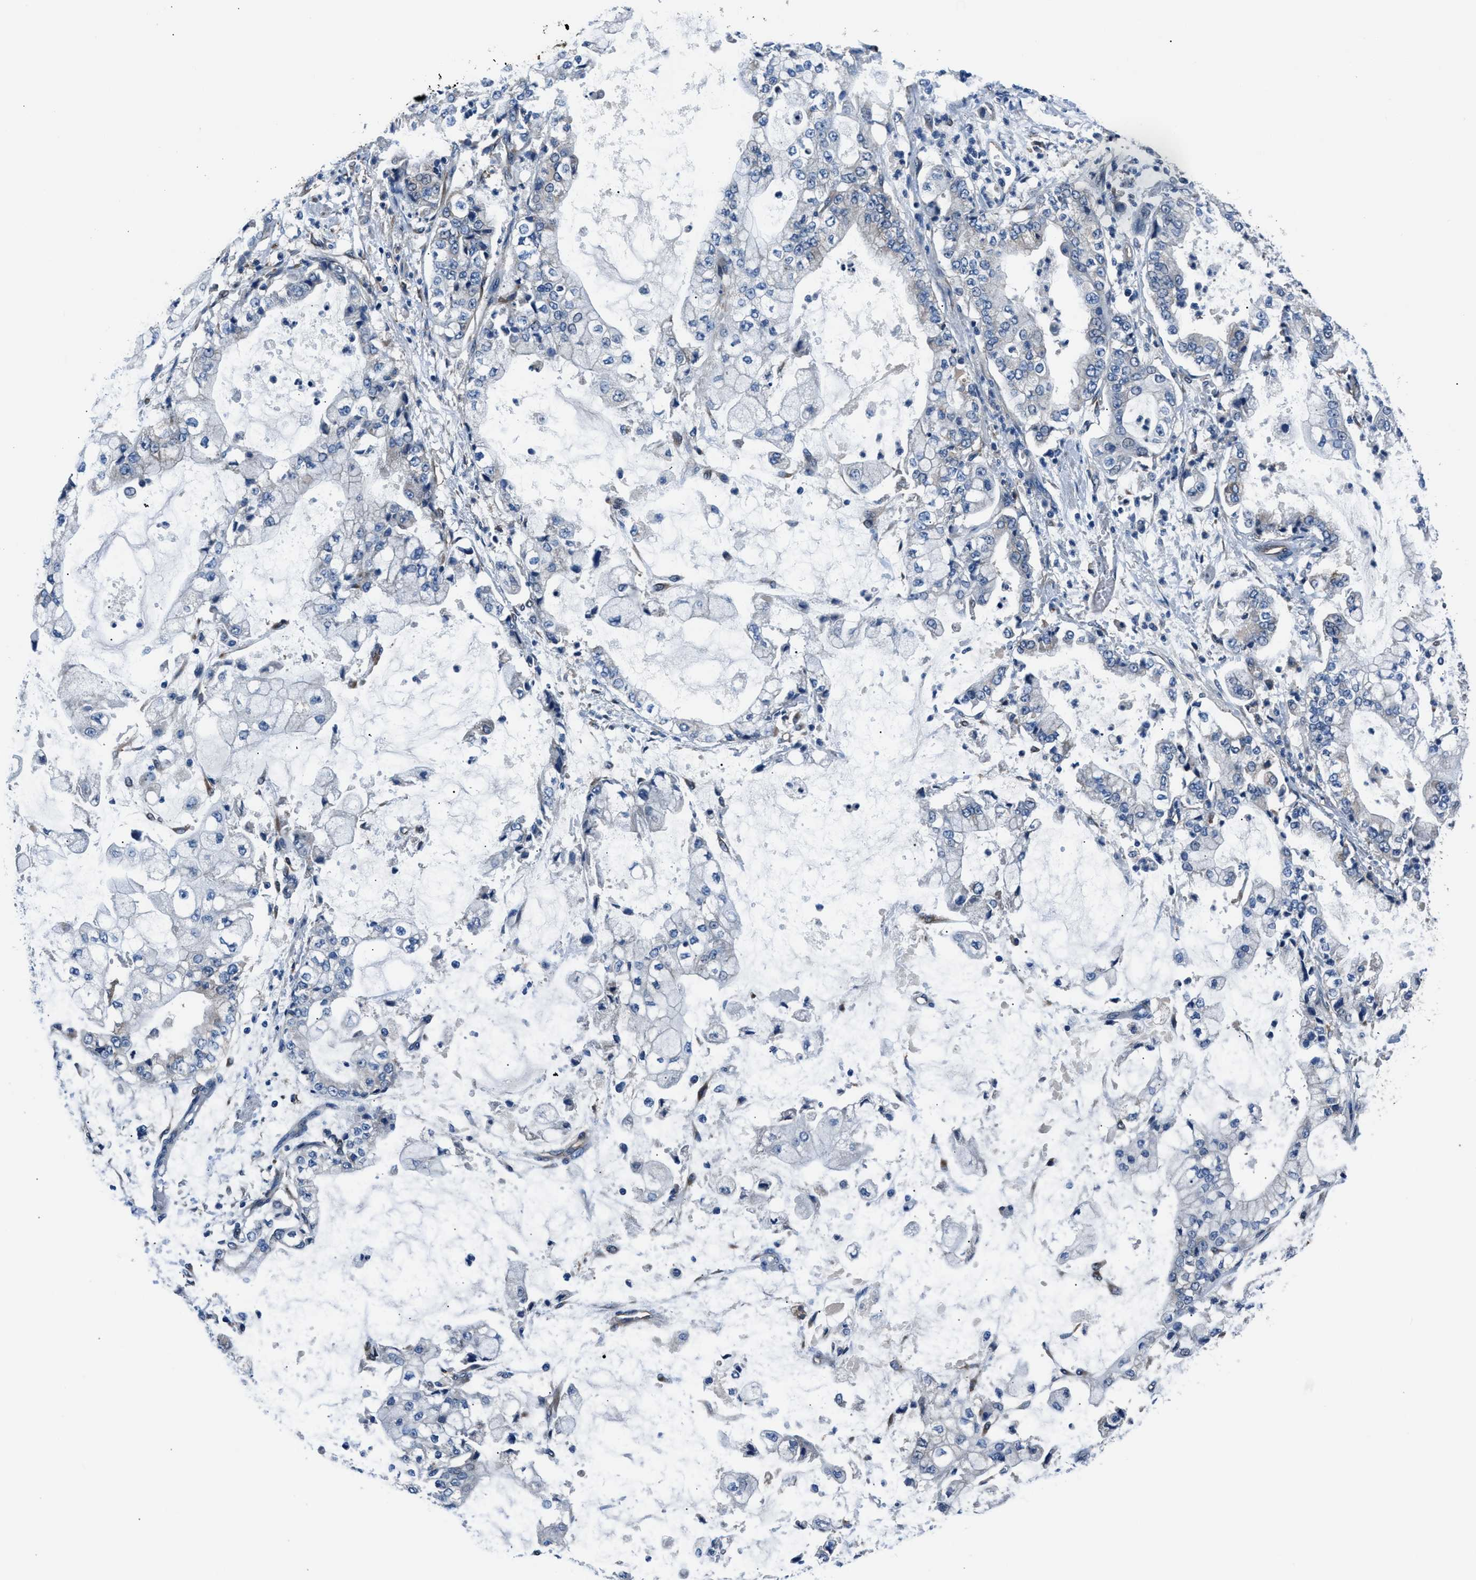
{"staining": {"intensity": "negative", "quantity": "none", "location": "none"}, "tissue": "stomach cancer", "cell_type": "Tumor cells", "image_type": "cancer", "snomed": [{"axis": "morphology", "description": "Adenocarcinoma, NOS"}, {"axis": "topography", "description": "Stomach"}], "caption": "The micrograph exhibits no significant staining in tumor cells of adenocarcinoma (stomach).", "gene": "PRTFDC1", "patient": {"sex": "male", "age": 76}}